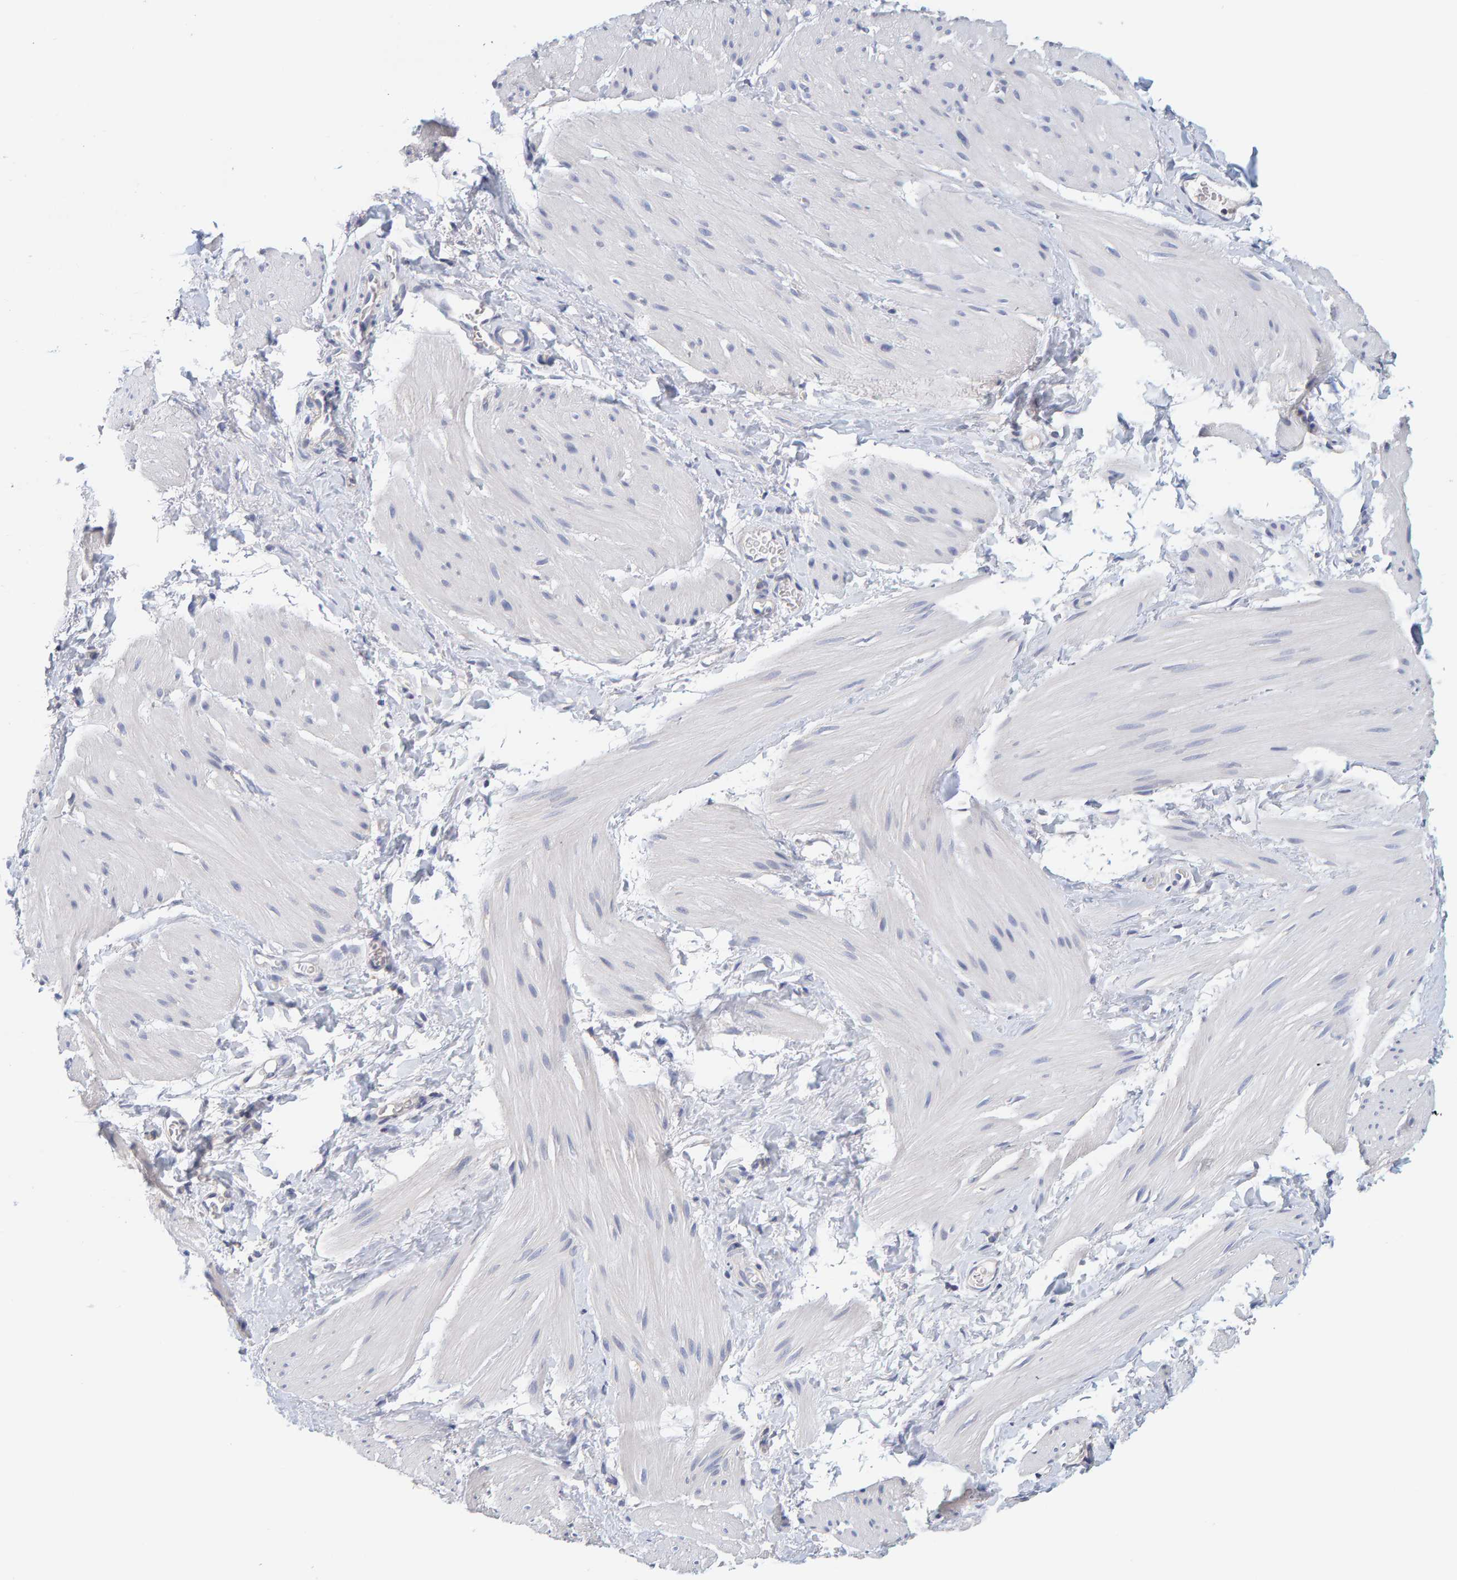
{"staining": {"intensity": "negative", "quantity": "none", "location": "none"}, "tissue": "smooth muscle", "cell_type": "Smooth muscle cells", "image_type": "normal", "snomed": [{"axis": "morphology", "description": "Normal tissue, NOS"}, {"axis": "topography", "description": "Smooth muscle"}], "caption": "Benign smooth muscle was stained to show a protein in brown. There is no significant staining in smooth muscle cells. (Stains: DAB (3,3'-diaminobenzidine) immunohistochemistry with hematoxylin counter stain, Microscopy: brightfield microscopy at high magnification).", "gene": "SGPL1", "patient": {"sex": "male", "age": 16}}